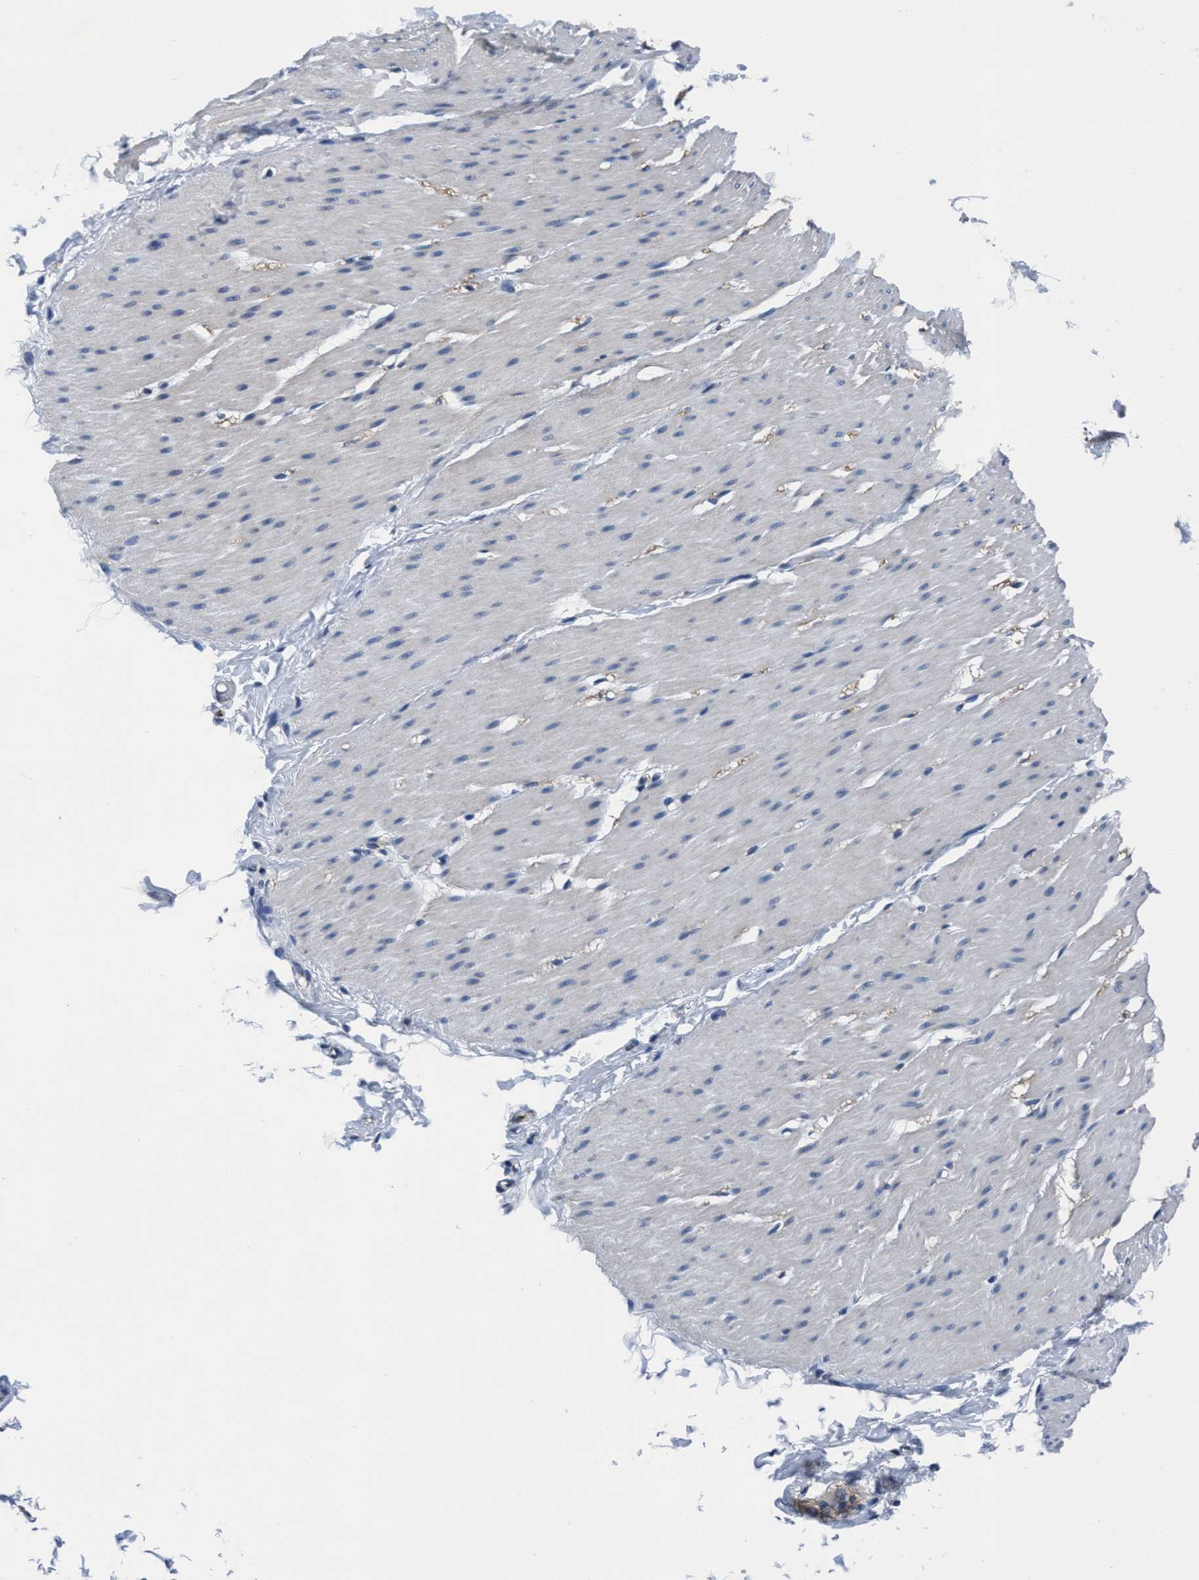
{"staining": {"intensity": "negative", "quantity": "none", "location": "none"}, "tissue": "smooth muscle", "cell_type": "Smooth muscle cells", "image_type": "normal", "snomed": [{"axis": "morphology", "description": "Normal tissue, NOS"}, {"axis": "topography", "description": "Smooth muscle"}, {"axis": "topography", "description": "Colon"}], "caption": "This histopathology image is of normal smooth muscle stained with immunohistochemistry to label a protein in brown with the nuclei are counter-stained blue. There is no positivity in smooth muscle cells. Nuclei are stained in blue.", "gene": "TMEM94", "patient": {"sex": "male", "age": 67}}